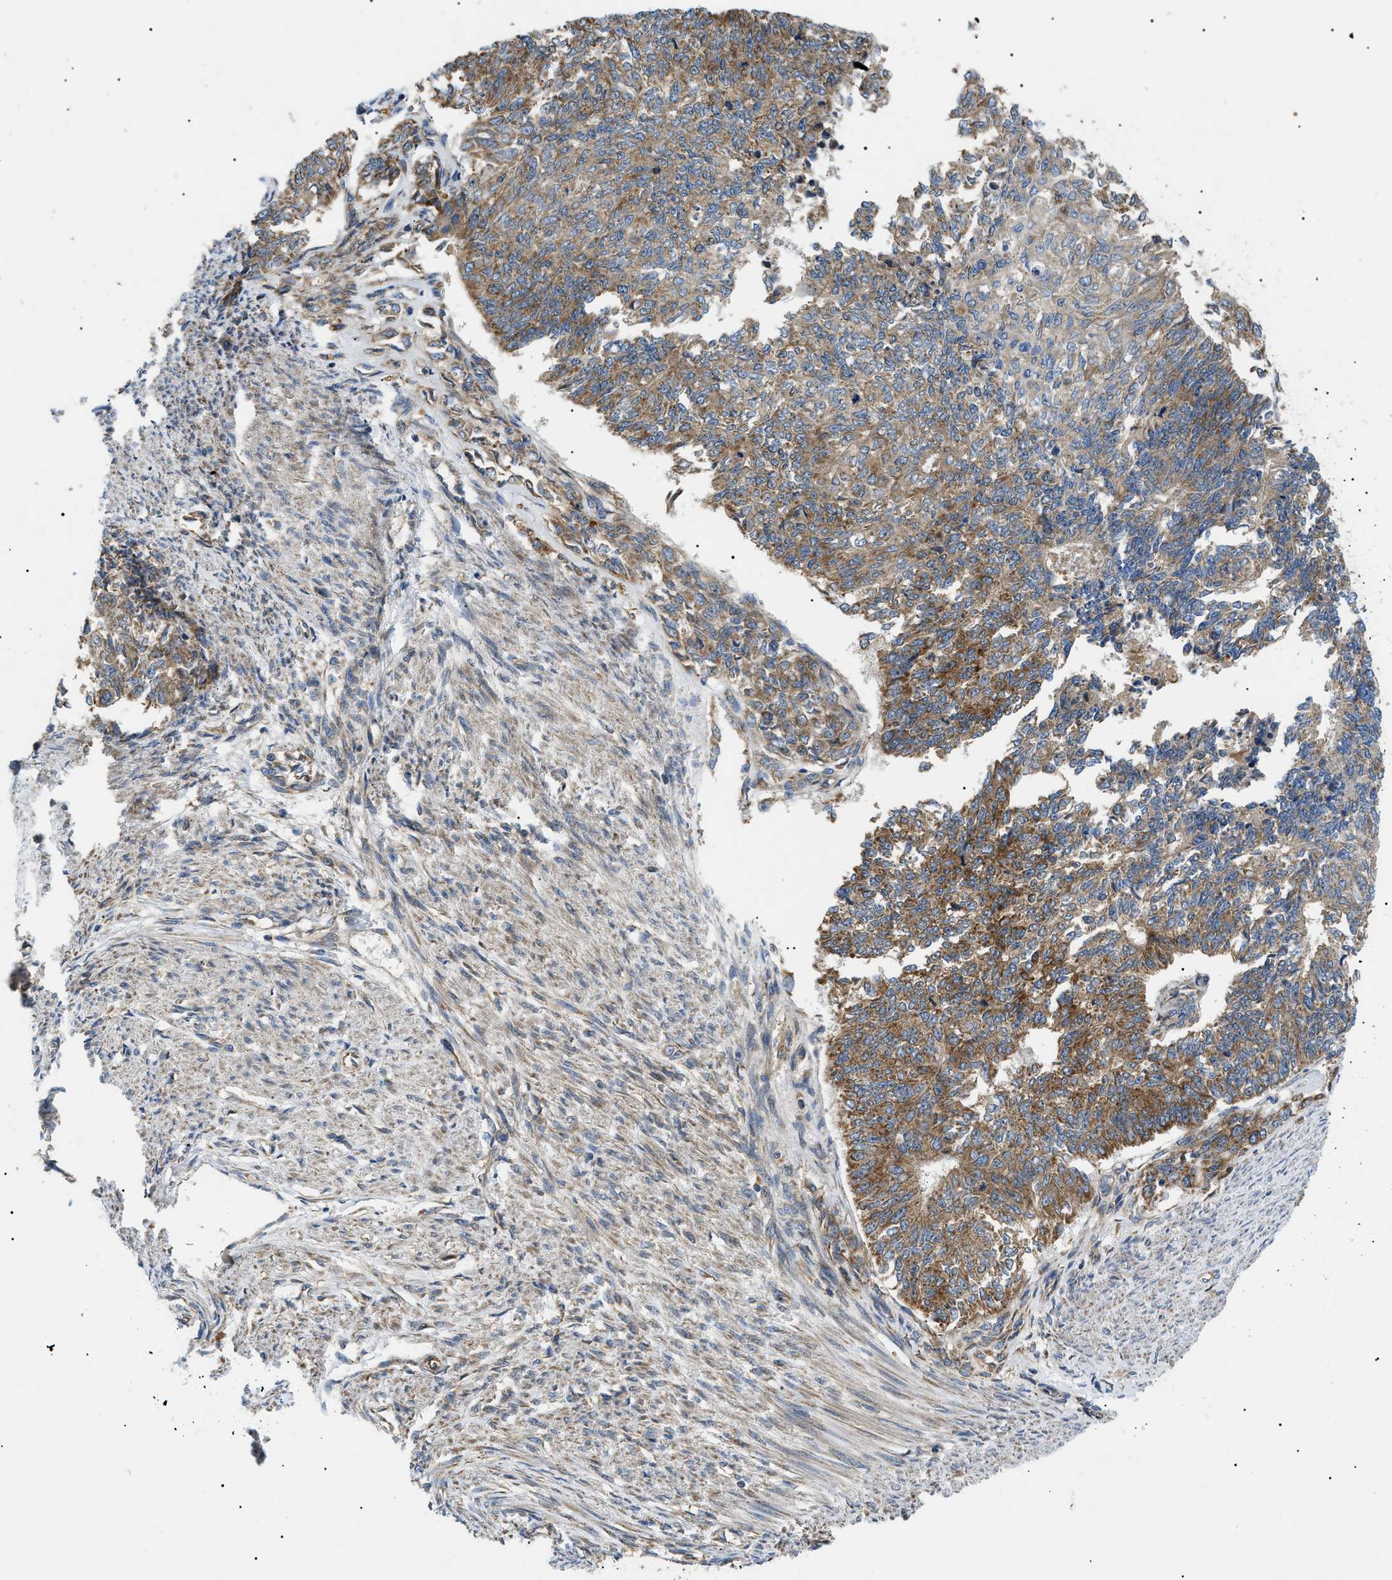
{"staining": {"intensity": "moderate", "quantity": ">75%", "location": "cytoplasmic/membranous"}, "tissue": "endometrial cancer", "cell_type": "Tumor cells", "image_type": "cancer", "snomed": [{"axis": "morphology", "description": "Adenocarcinoma, NOS"}, {"axis": "topography", "description": "Endometrium"}], "caption": "Endometrial cancer tissue demonstrates moderate cytoplasmic/membranous staining in about >75% of tumor cells, visualized by immunohistochemistry.", "gene": "SRPK1", "patient": {"sex": "female", "age": 32}}